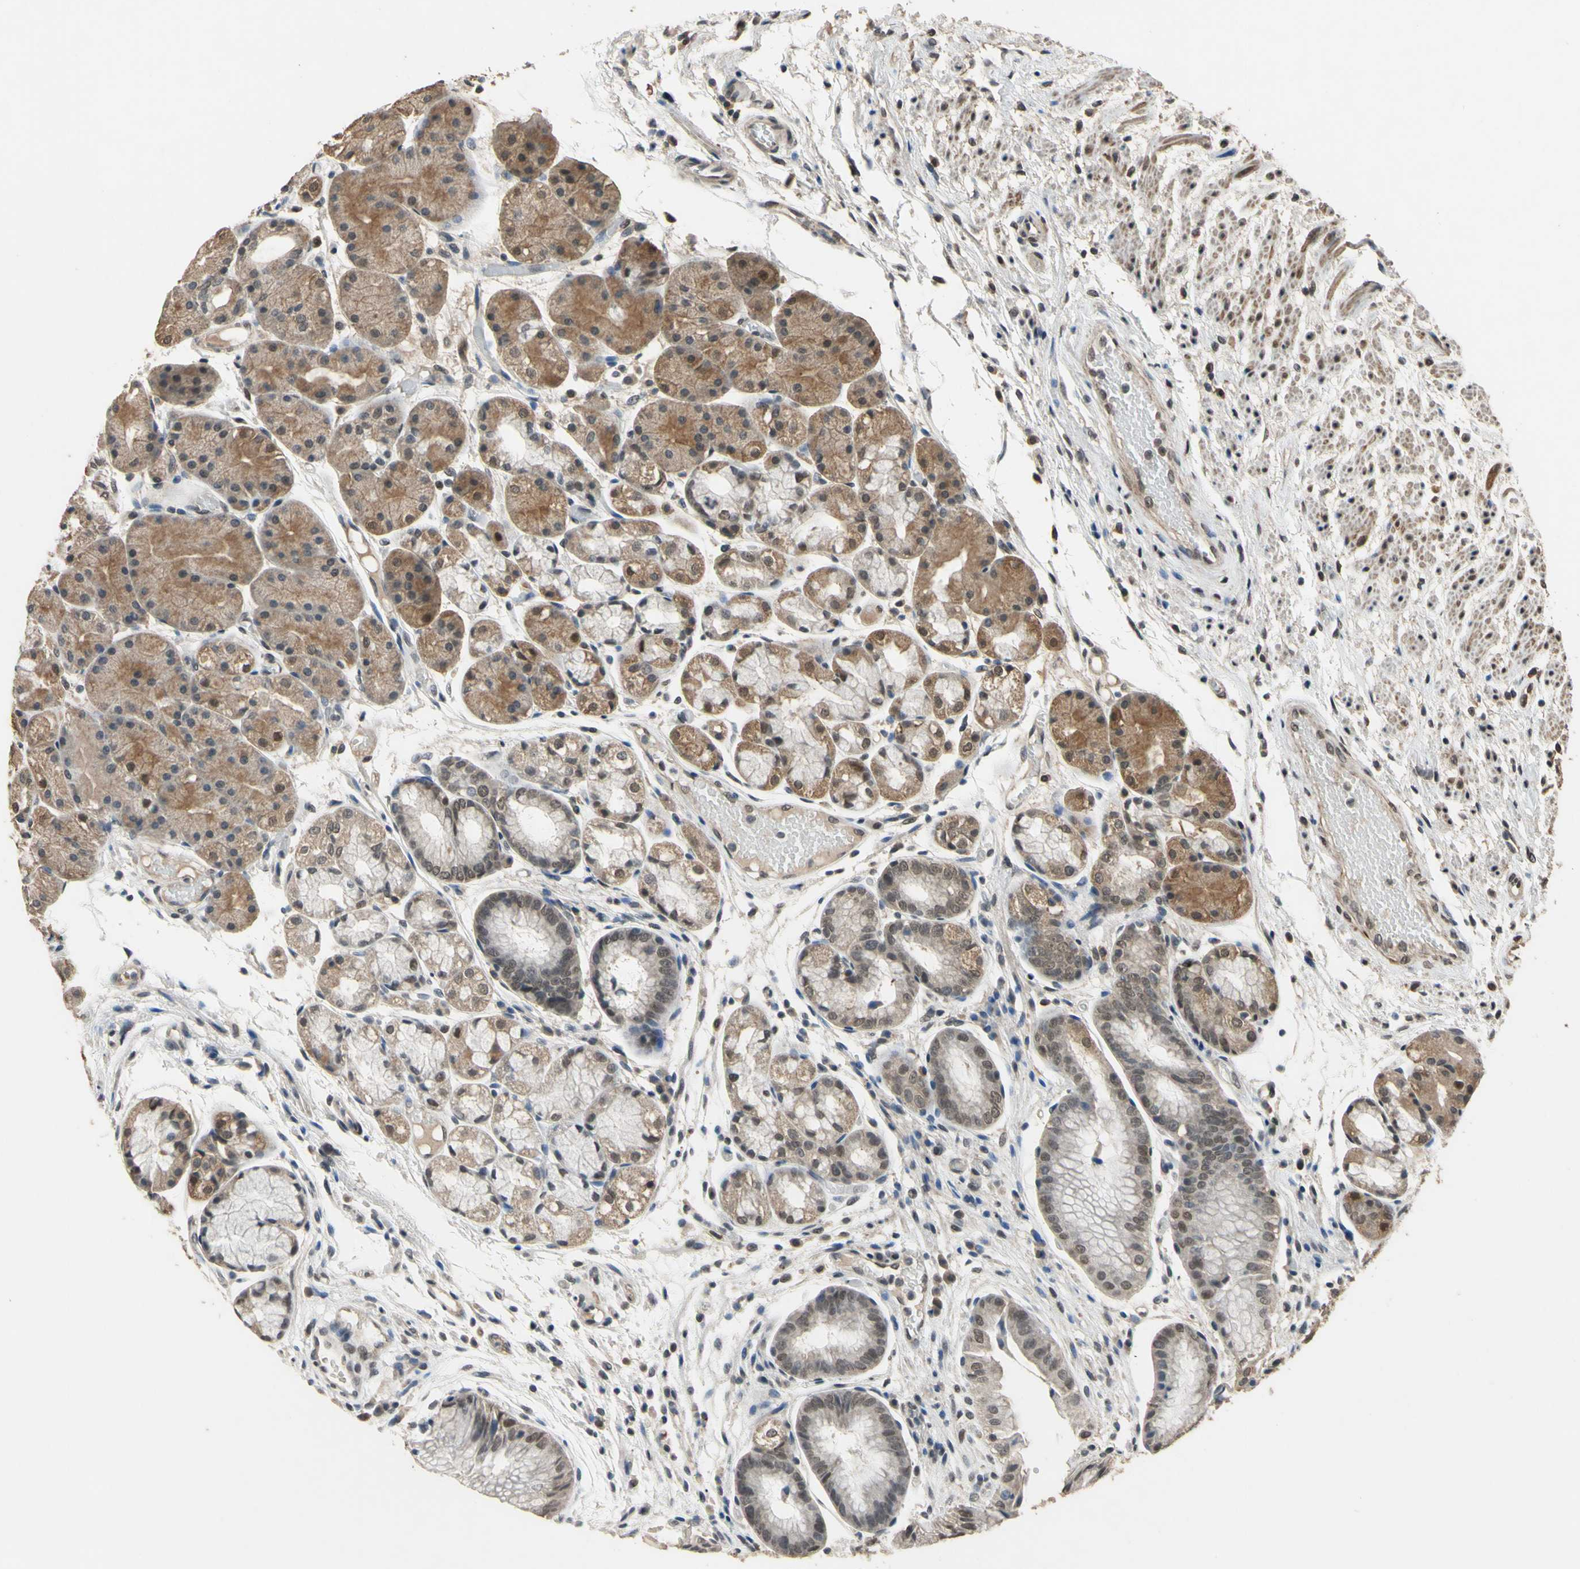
{"staining": {"intensity": "moderate", "quantity": "25%-75%", "location": "cytoplasmic/membranous,nuclear"}, "tissue": "stomach", "cell_type": "Glandular cells", "image_type": "normal", "snomed": [{"axis": "morphology", "description": "Normal tissue, NOS"}, {"axis": "topography", "description": "Stomach, upper"}], "caption": "An image showing moderate cytoplasmic/membranous,nuclear positivity in approximately 25%-75% of glandular cells in unremarkable stomach, as visualized by brown immunohistochemical staining.", "gene": "ZNF174", "patient": {"sex": "male", "age": 72}}